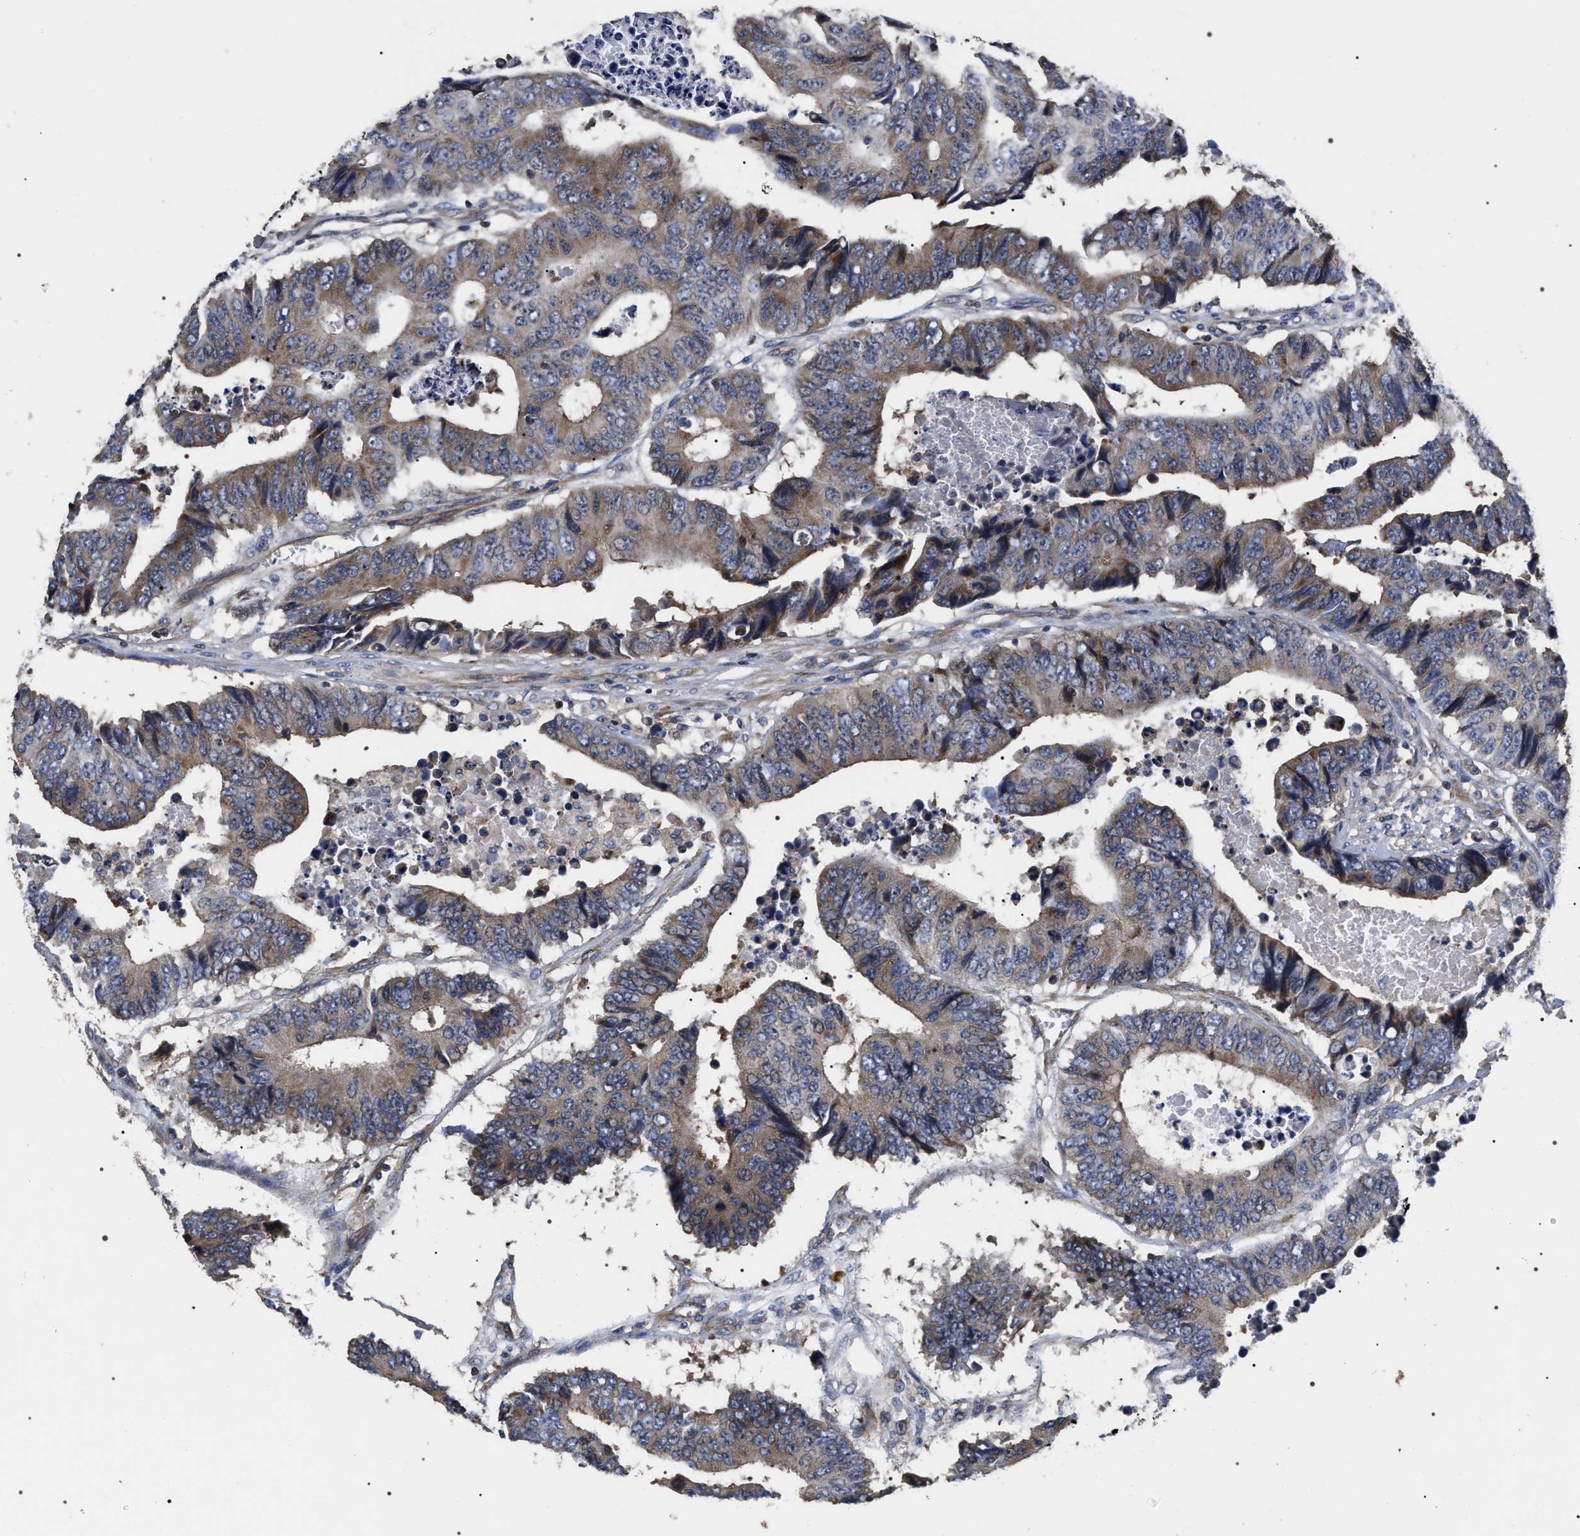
{"staining": {"intensity": "moderate", "quantity": "<25%", "location": "cytoplasmic/membranous"}, "tissue": "colorectal cancer", "cell_type": "Tumor cells", "image_type": "cancer", "snomed": [{"axis": "morphology", "description": "Adenocarcinoma, NOS"}, {"axis": "topography", "description": "Rectum"}], "caption": "Immunohistochemistry photomicrograph of neoplastic tissue: colorectal cancer (adenocarcinoma) stained using immunohistochemistry exhibits low levels of moderate protein expression localized specifically in the cytoplasmic/membranous of tumor cells, appearing as a cytoplasmic/membranous brown color.", "gene": "MIS18A", "patient": {"sex": "male", "age": 84}}